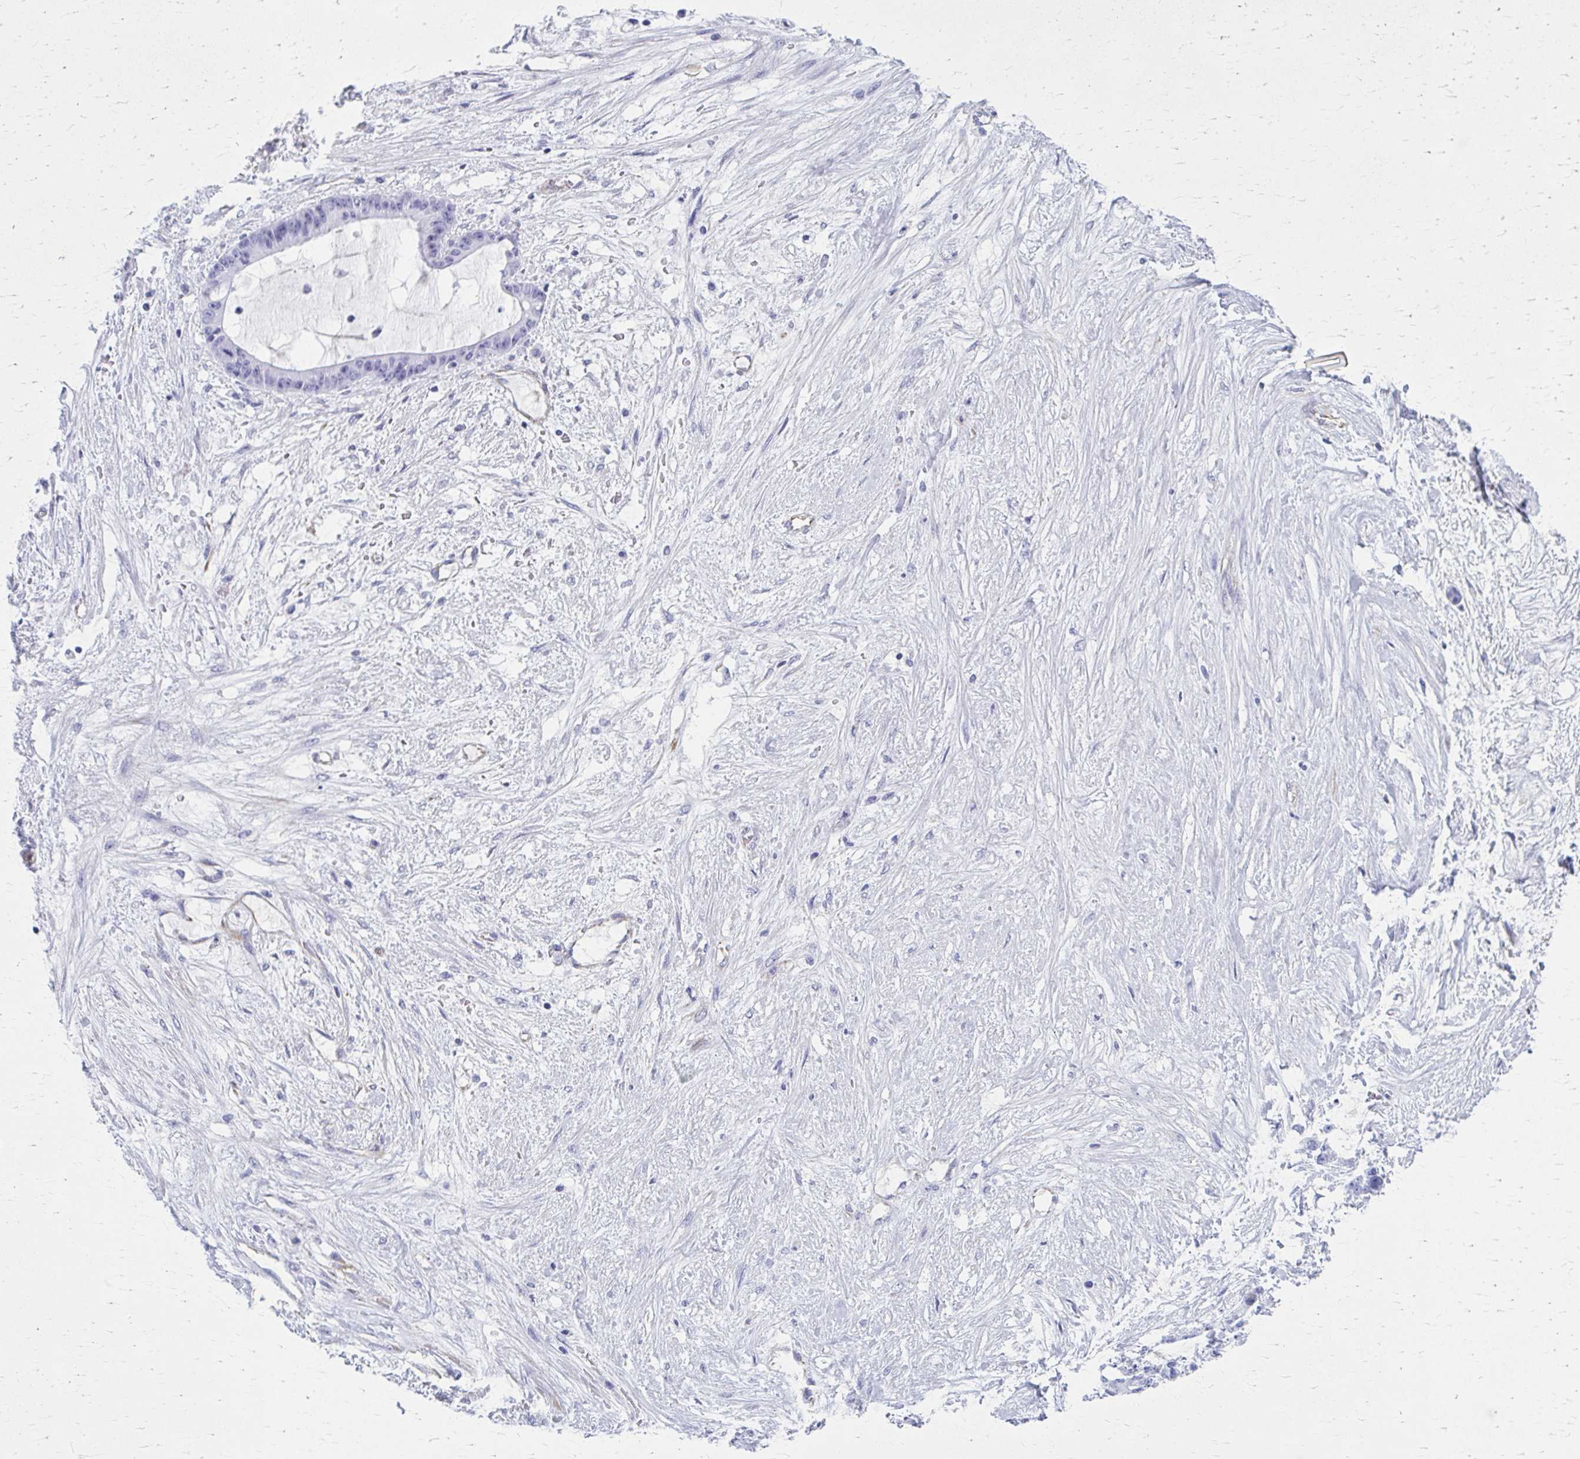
{"staining": {"intensity": "negative", "quantity": "none", "location": "none"}, "tissue": "liver cancer", "cell_type": "Tumor cells", "image_type": "cancer", "snomed": [{"axis": "morphology", "description": "Normal tissue, NOS"}, {"axis": "morphology", "description": "Cholangiocarcinoma"}, {"axis": "topography", "description": "Liver"}, {"axis": "topography", "description": "Peripheral nerve tissue"}], "caption": "Human liver cancer (cholangiocarcinoma) stained for a protein using IHC exhibits no staining in tumor cells.", "gene": "GFAP", "patient": {"sex": "female", "age": 73}}